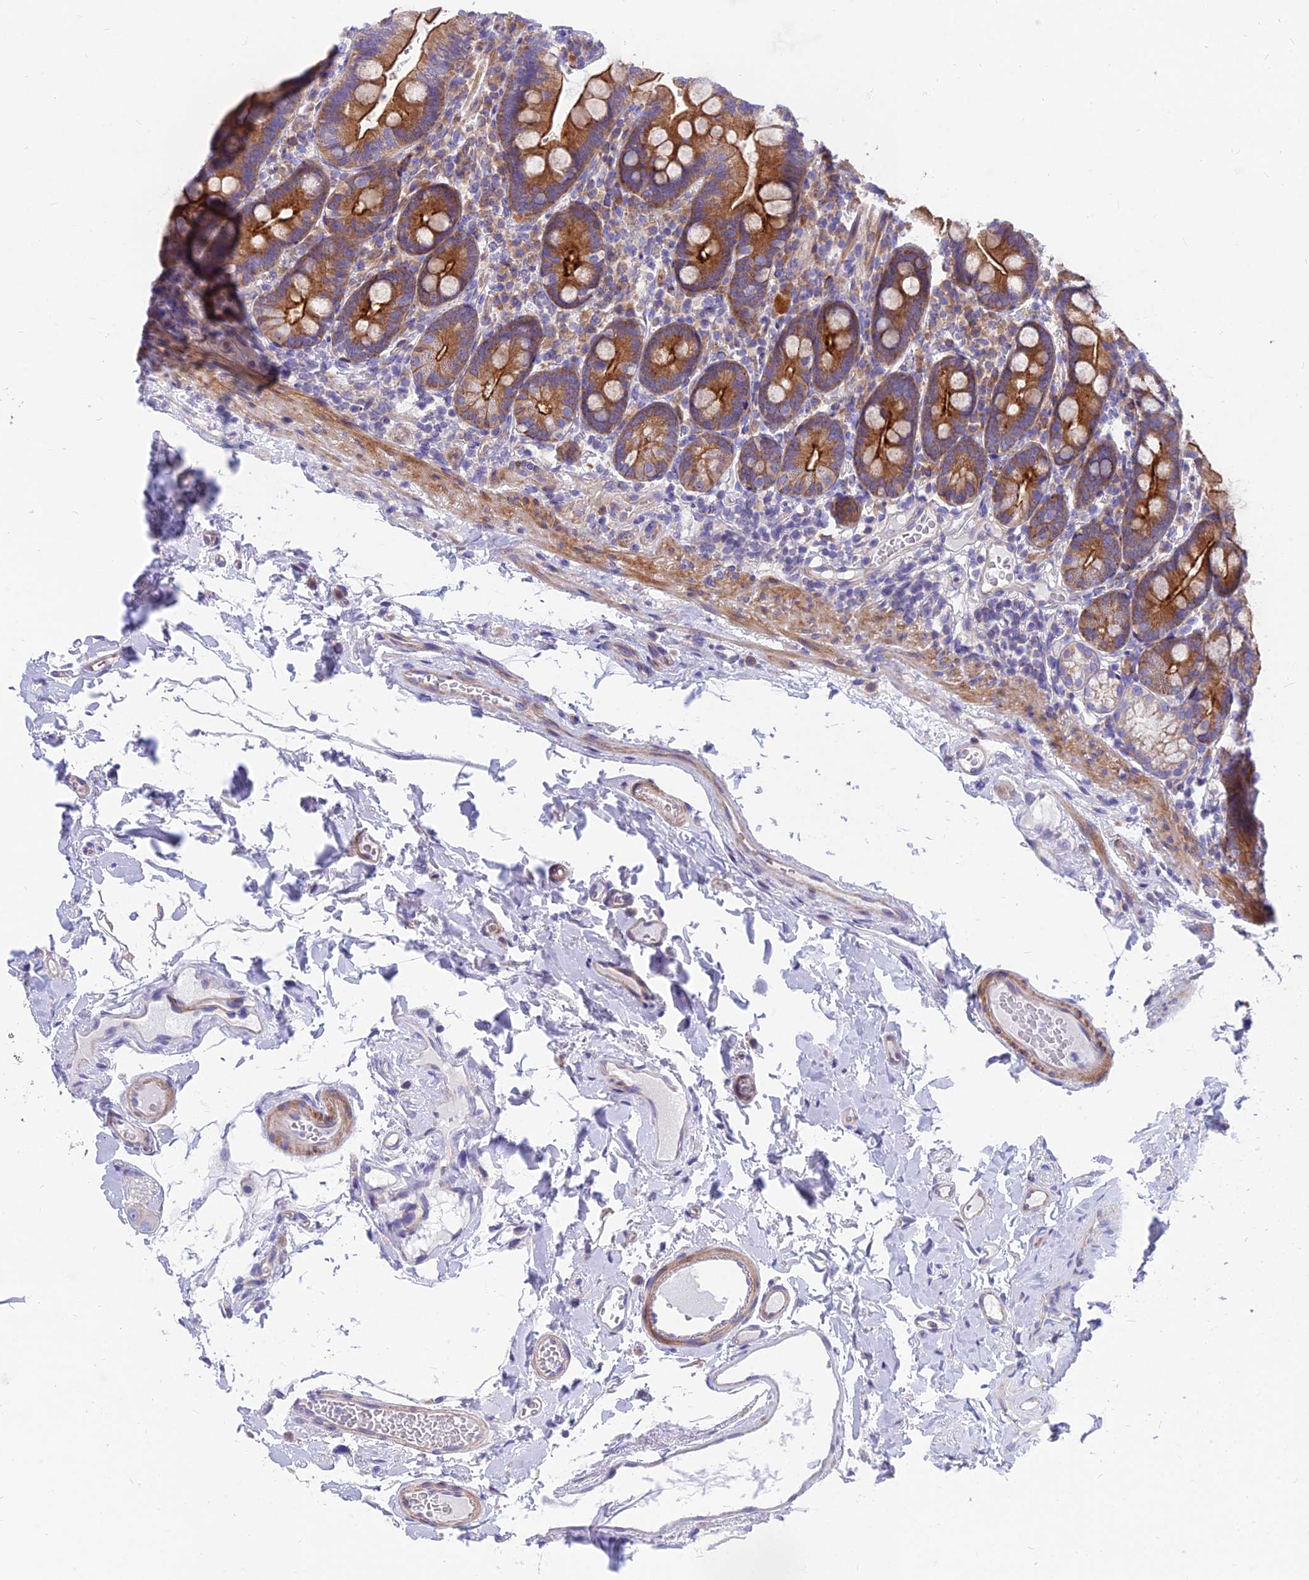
{"staining": {"intensity": "strong", "quantity": ">75%", "location": "cytoplasmic/membranous"}, "tissue": "duodenum", "cell_type": "Glandular cells", "image_type": "normal", "snomed": [{"axis": "morphology", "description": "Normal tissue, NOS"}, {"axis": "topography", "description": "Duodenum"}], "caption": "A high amount of strong cytoplasmic/membranous positivity is seen in about >75% of glandular cells in unremarkable duodenum.", "gene": "MVB12A", "patient": {"sex": "female", "age": 67}}